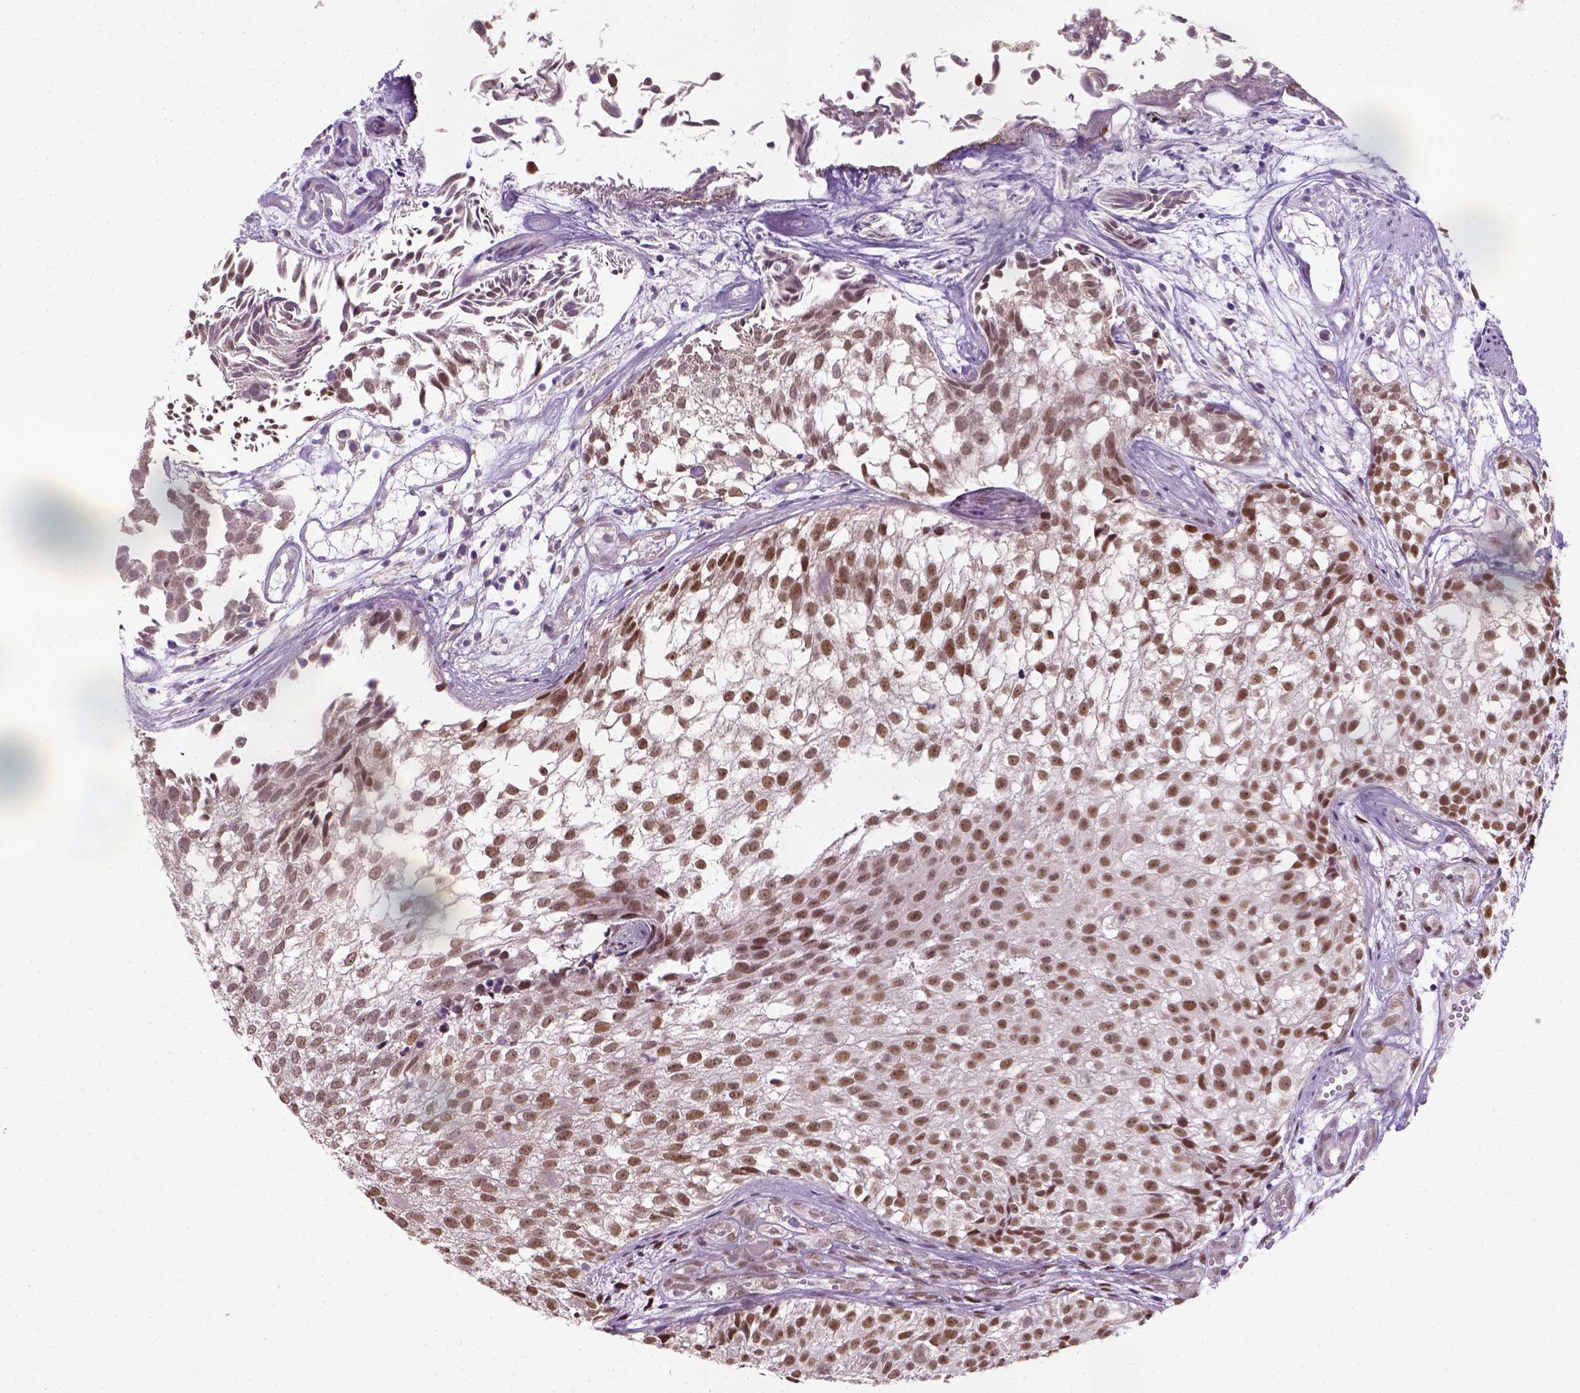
{"staining": {"intensity": "moderate", "quantity": ">75%", "location": "nuclear"}, "tissue": "urothelial cancer", "cell_type": "Tumor cells", "image_type": "cancer", "snomed": [{"axis": "morphology", "description": "Urothelial carcinoma, Low grade"}, {"axis": "topography", "description": "Urinary bladder"}], "caption": "Urothelial carcinoma (low-grade) stained with a protein marker exhibits moderate staining in tumor cells.", "gene": "C1orf112", "patient": {"sex": "male", "age": 70}}